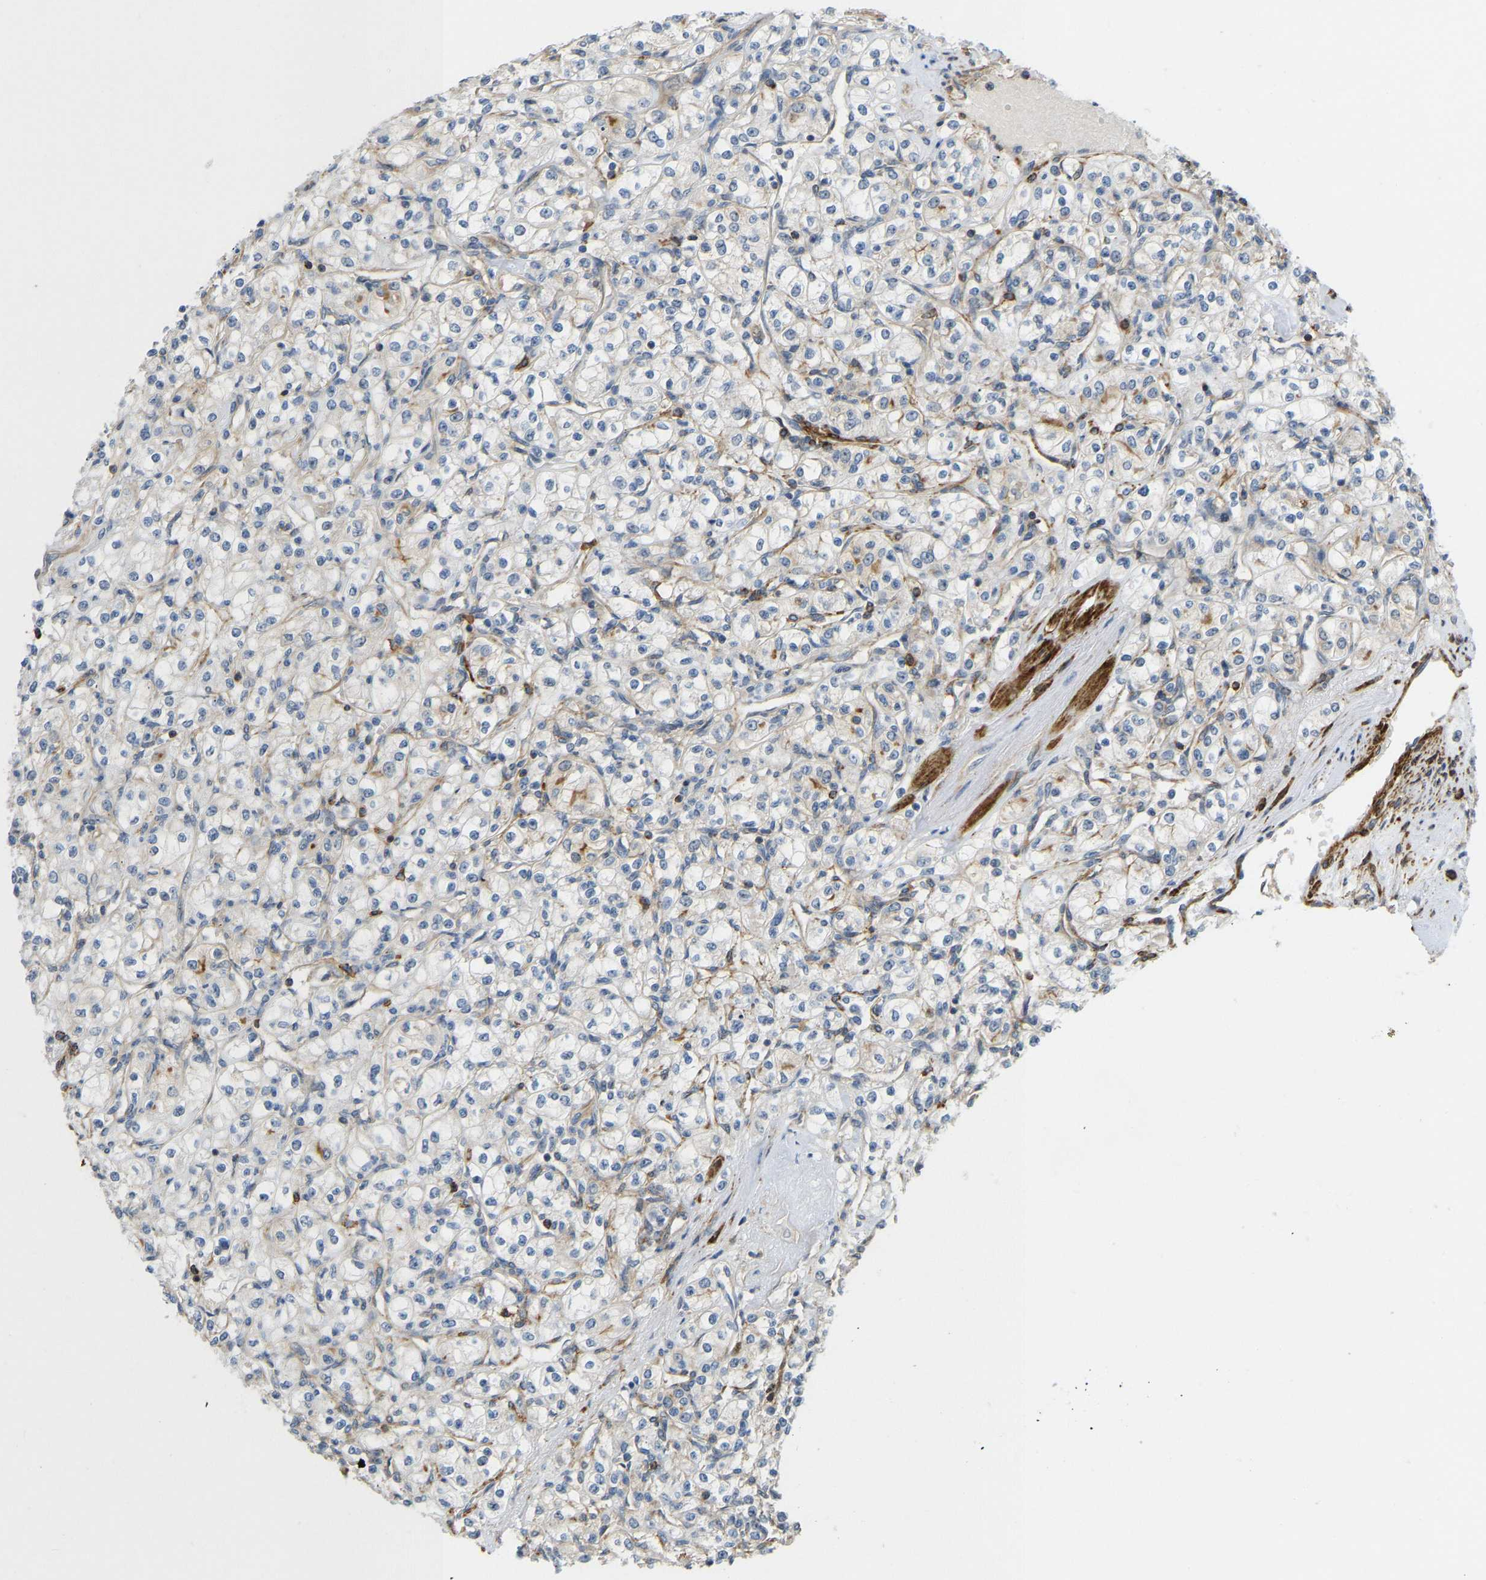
{"staining": {"intensity": "weak", "quantity": "25%-75%", "location": "cytoplasmic/membranous"}, "tissue": "renal cancer", "cell_type": "Tumor cells", "image_type": "cancer", "snomed": [{"axis": "morphology", "description": "Adenocarcinoma, NOS"}, {"axis": "topography", "description": "Kidney"}], "caption": "Immunohistochemistry (IHC) photomicrograph of adenocarcinoma (renal) stained for a protein (brown), which exhibits low levels of weak cytoplasmic/membranous positivity in approximately 25%-75% of tumor cells.", "gene": "KIAA1671", "patient": {"sex": "male", "age": 77}}